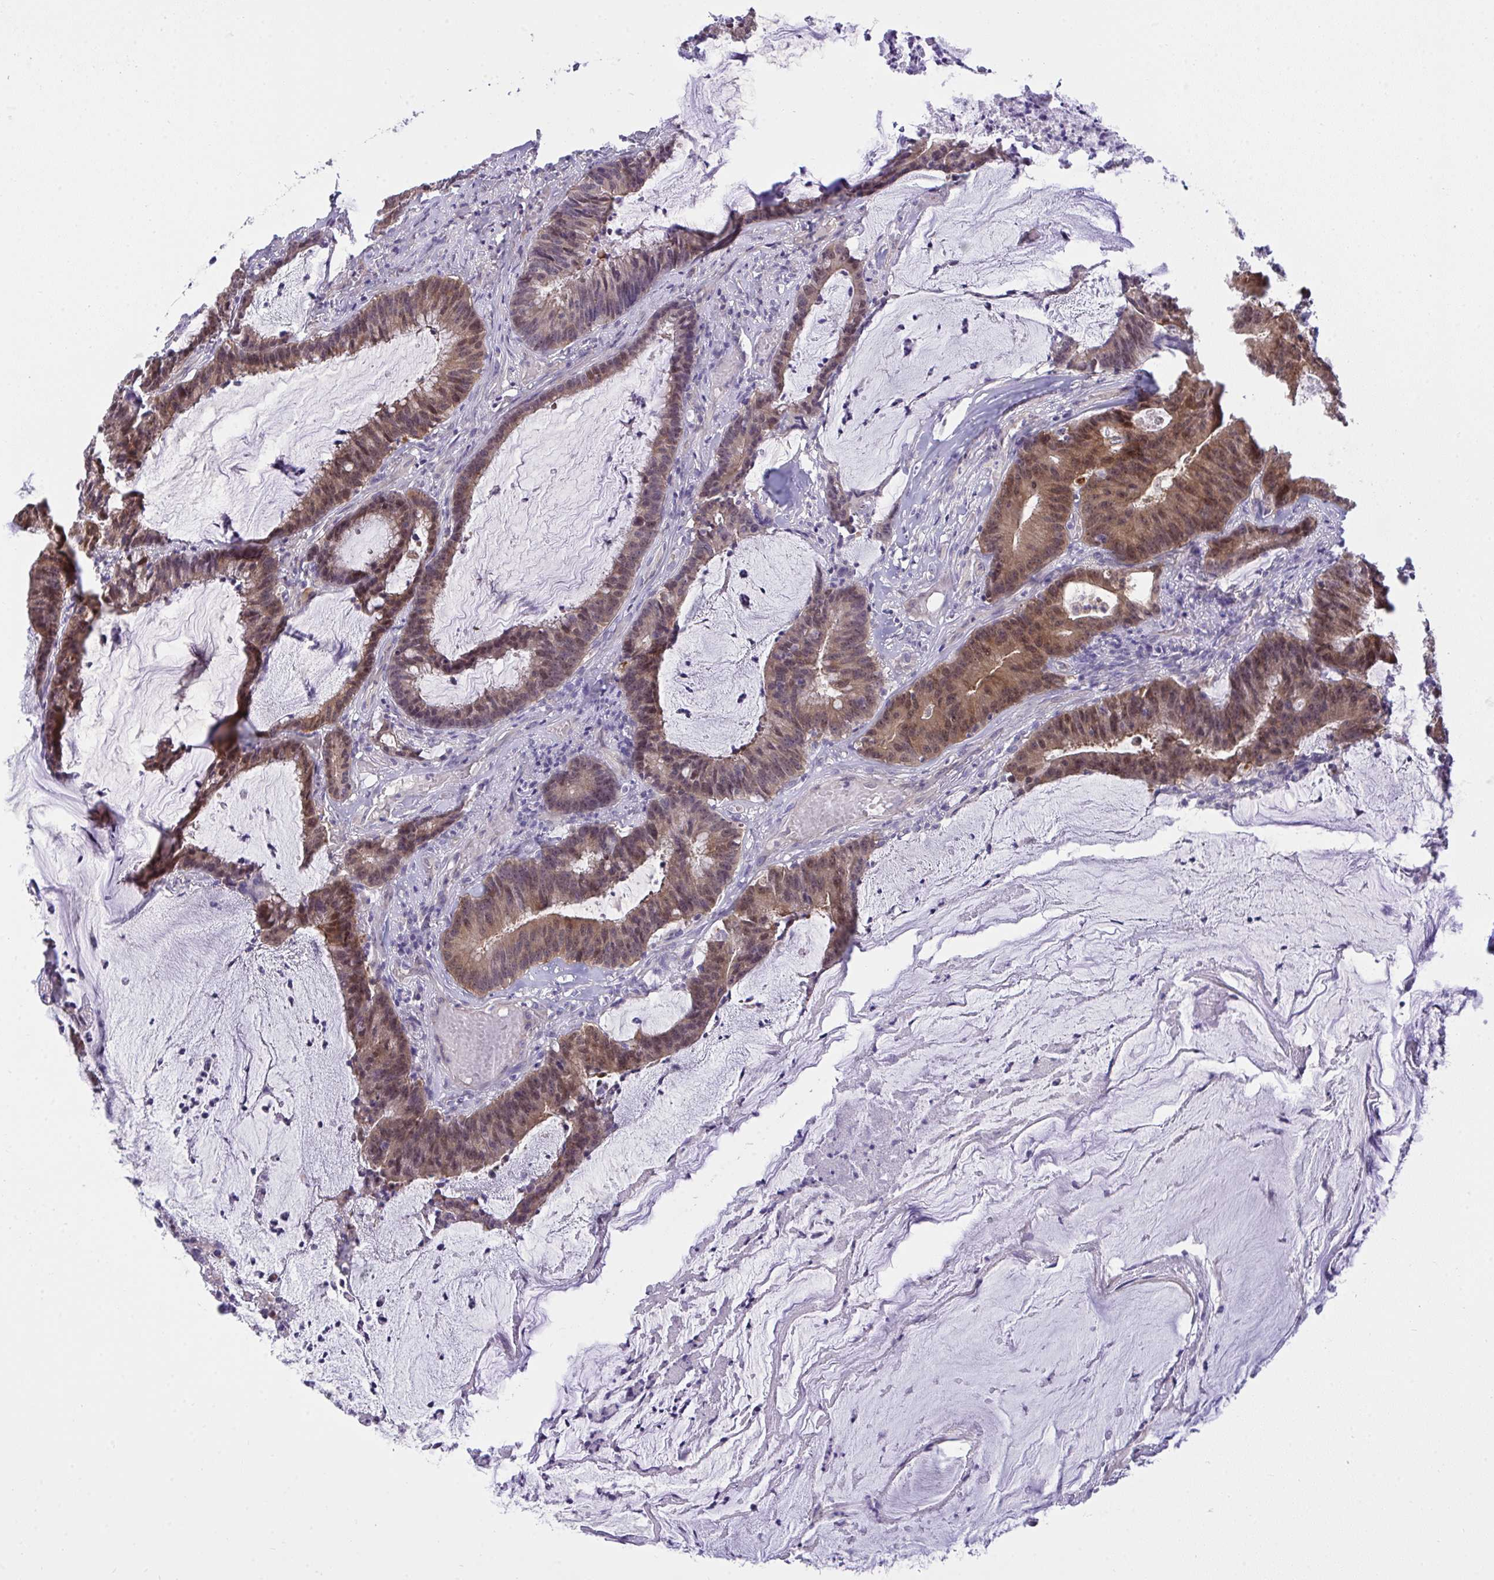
{"staining": {"intensity": "moderate", "quantity": ">75%", "location": "cytoplasmic/membranous,nuclear"}, "tissue": "colorectal cancer", "cell_type": "Tumor cells", "image_type": "cancer", "snomed": [{"axis": "morphology", "description": "Adenocarcinoma, NOS"}, {"axis": "topography", "description": "Colon"}], "caption": "Moderate cytoplasmic/membranous and nuclear staining for a protein is seen in about >75% of tumor cells of colorectal cancer (adenocarcinoma) using immunohistochemistry.", "gene": "HOXD12", "patient": {"sex": "female", "age": 78}}